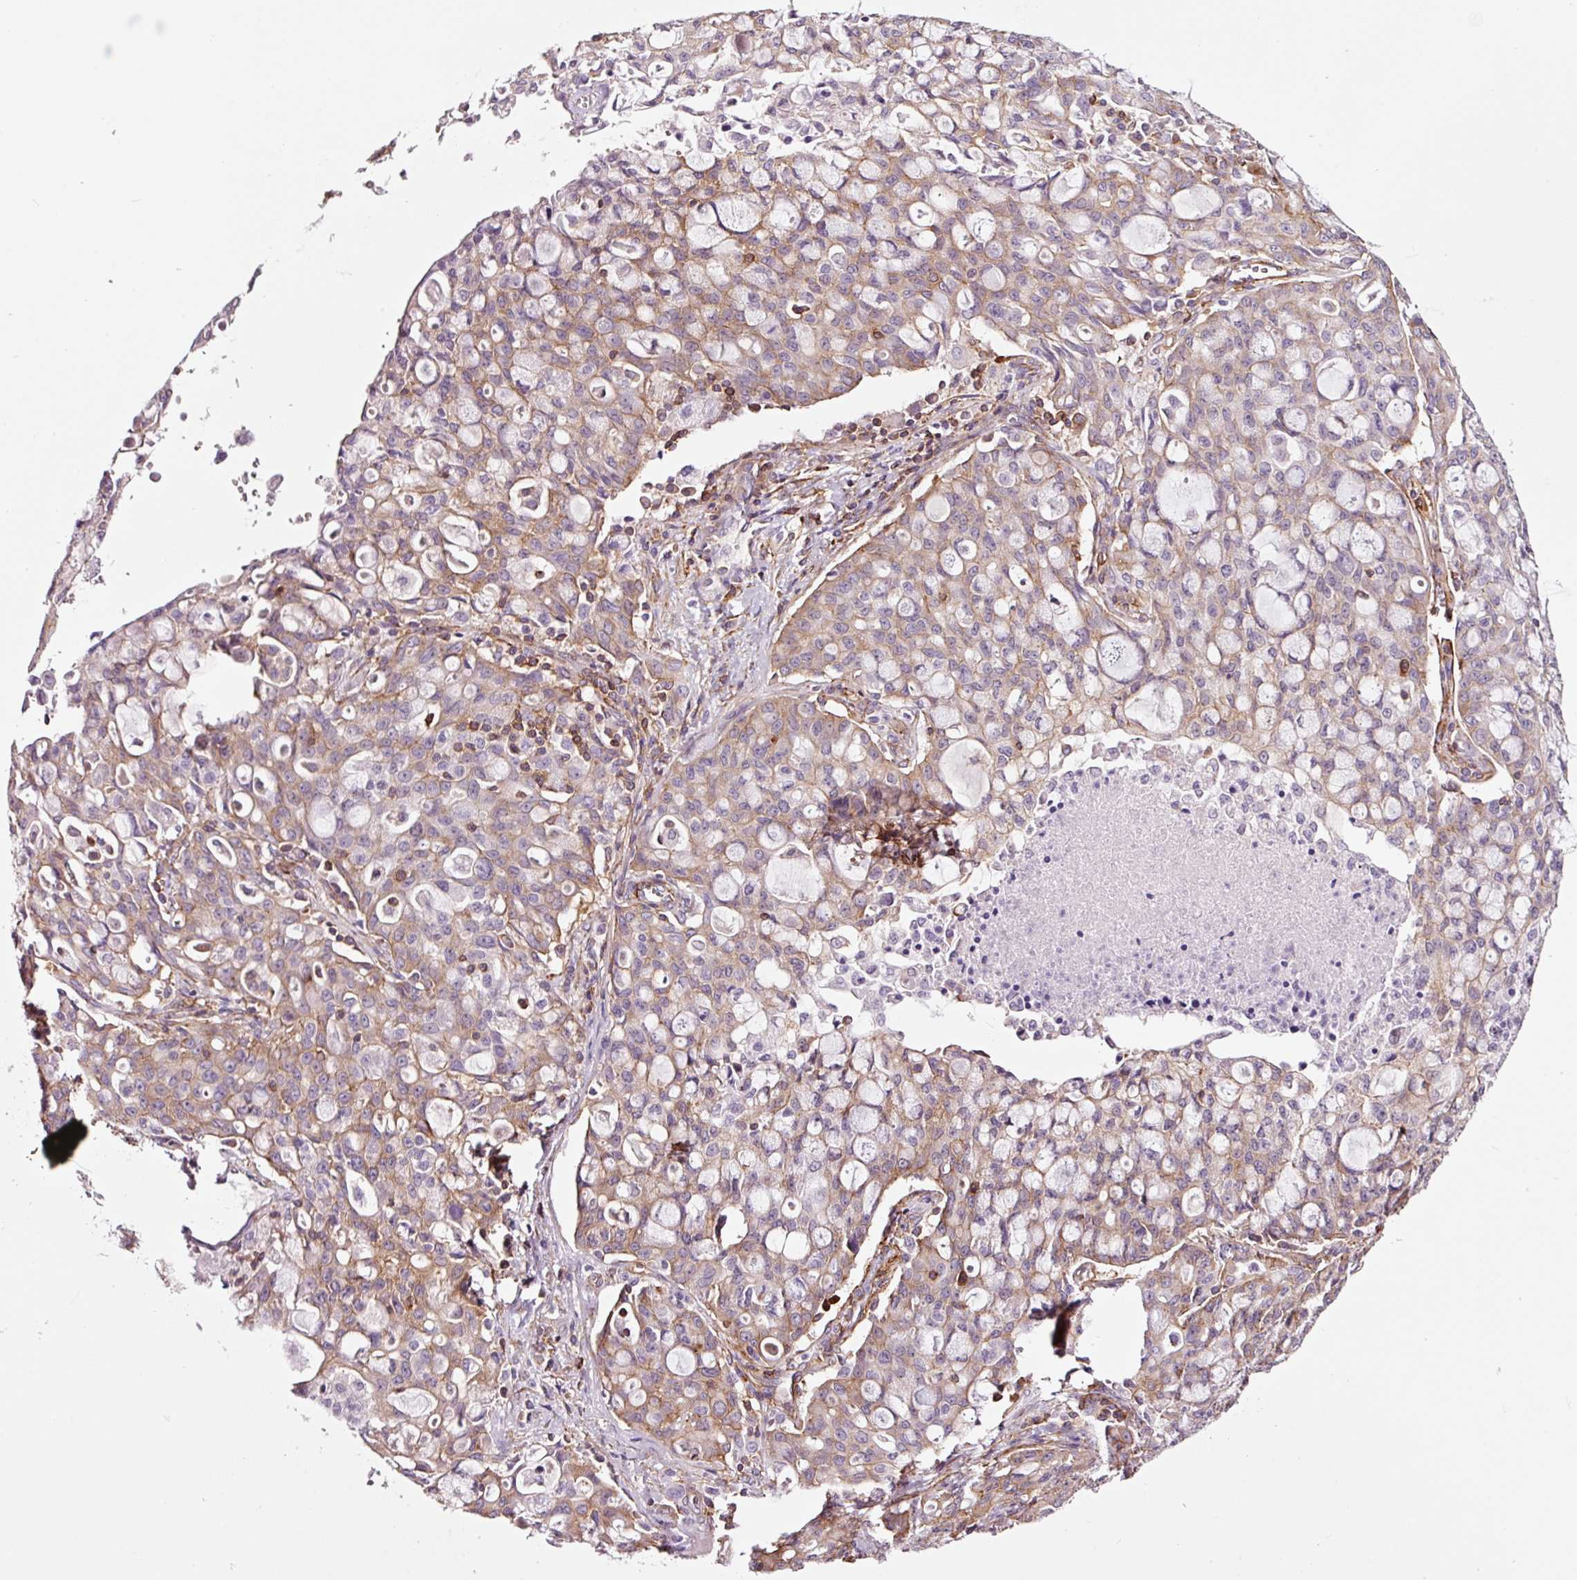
{"staining": {"intensity": "weak", "quantity": "25%-75%", "location": "cytoplasmic/membranous"}, "tissue": "lung cancer", "cell_type": "Tumor cells", "image_type": "cancer", "snomed": [{"axis": "morphology", "description": "Adenocarcinoma, NOS"}, {"axis": "topography", "description": "Lung"}], "caption": "Weak cytoplasmic/membranous staining is seen in approximately 25%-75% of tumor cells in lung cancer. (DAB (3,3'-diaminobenzidine) IHC, brown staining for protein, blue staining for nuclei).", "gene": "ADD3", "patient": {"sex": "female", "age": 44}}